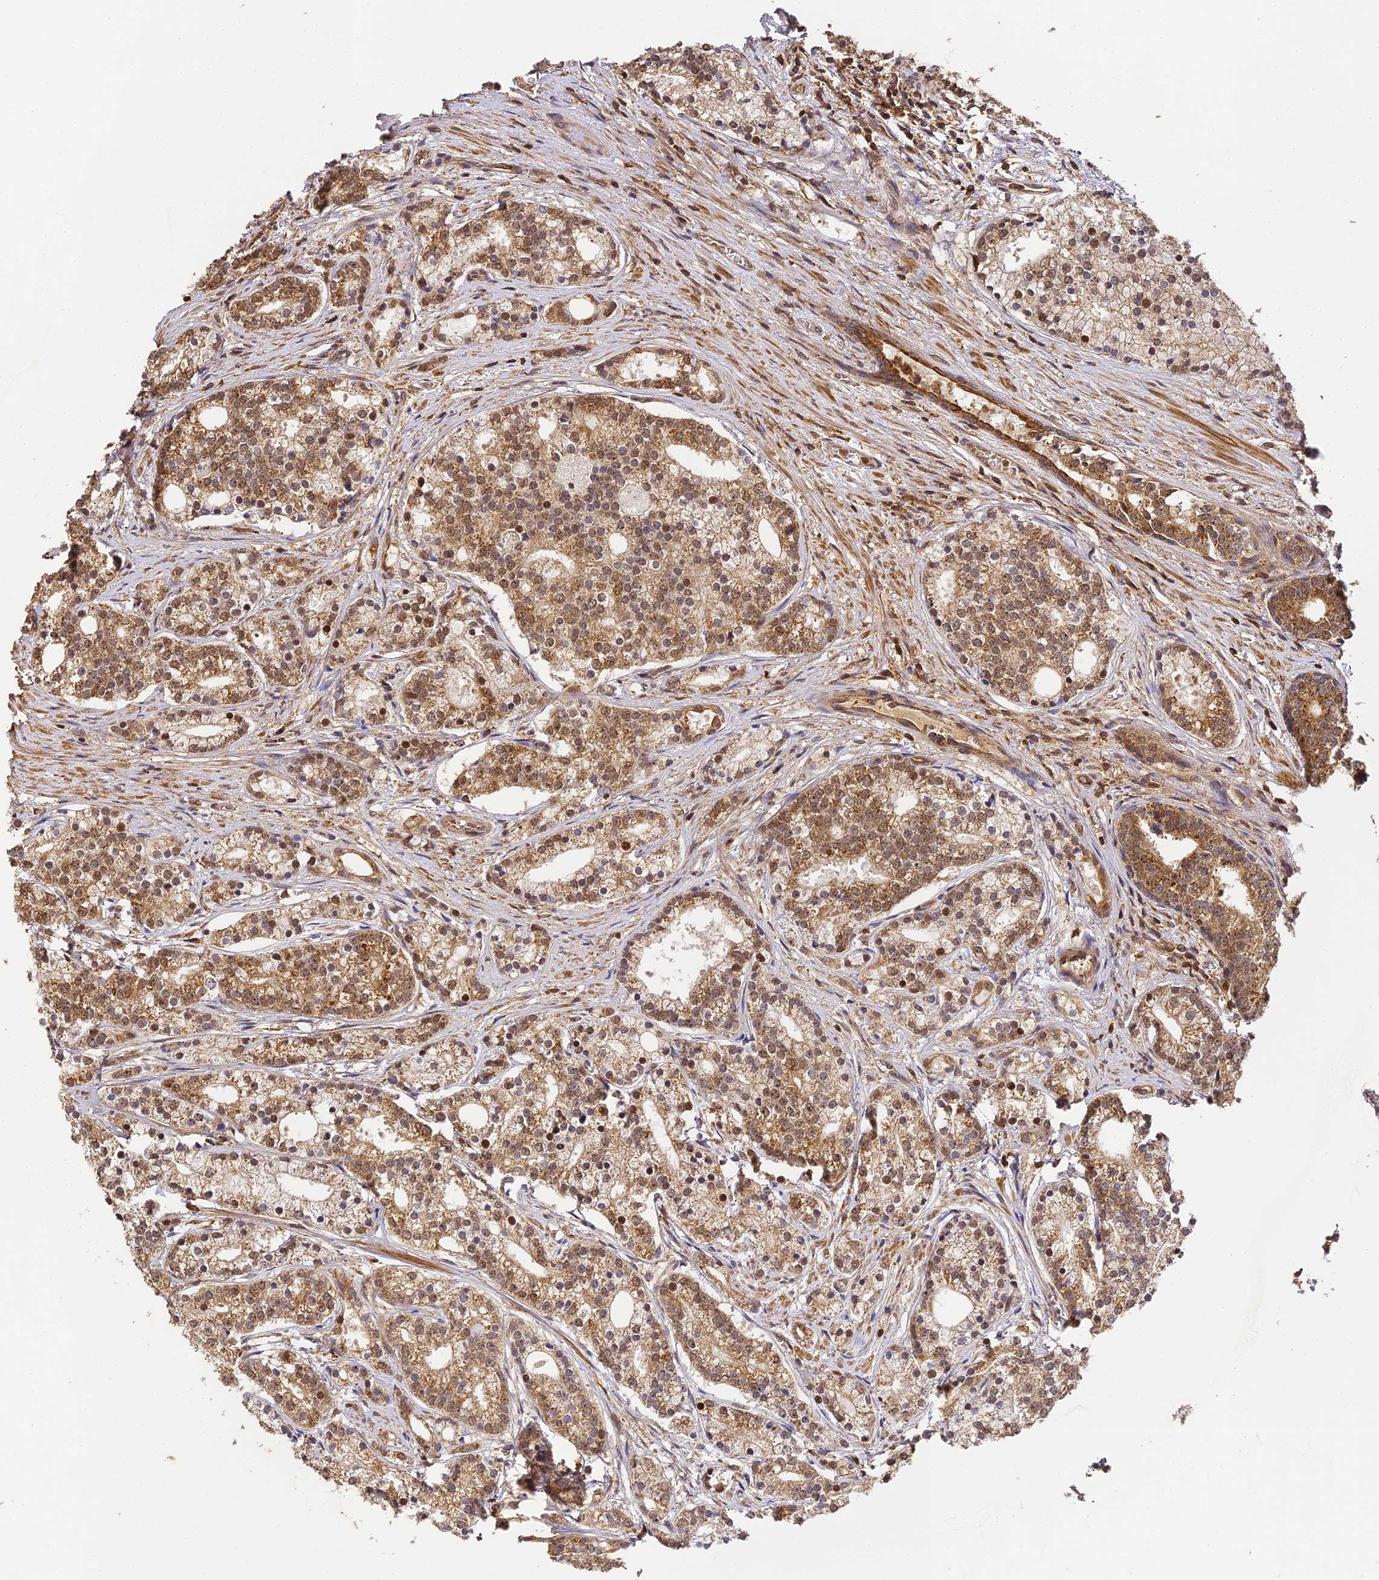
{"staining": {"intensity": "moderate", "quantity": ">75%", "location": "cytoplasmic/membranous,nuclear"}, "tissue": "prostate cancer", "cell_type": "Tumor cells", "image_type": "cancer", "snomed": [{"axis": "morphology", "description": "Adenocarcinoma, Low grade"}, {"axis": "topography", "description": "Prostate"}], "caption": "Prostate cancer stained for a protein demonstrates moderate cytoplasmic/membranous and nuclear positivity in tumor cells. The staining was performed using DAB to visualize the protein expression in brown, while the nuclei were stained in blue with hematoxylin (Magnification: 20x).", "gene": "ZNF443", "patient": {"sex": "male", "age": 71}}